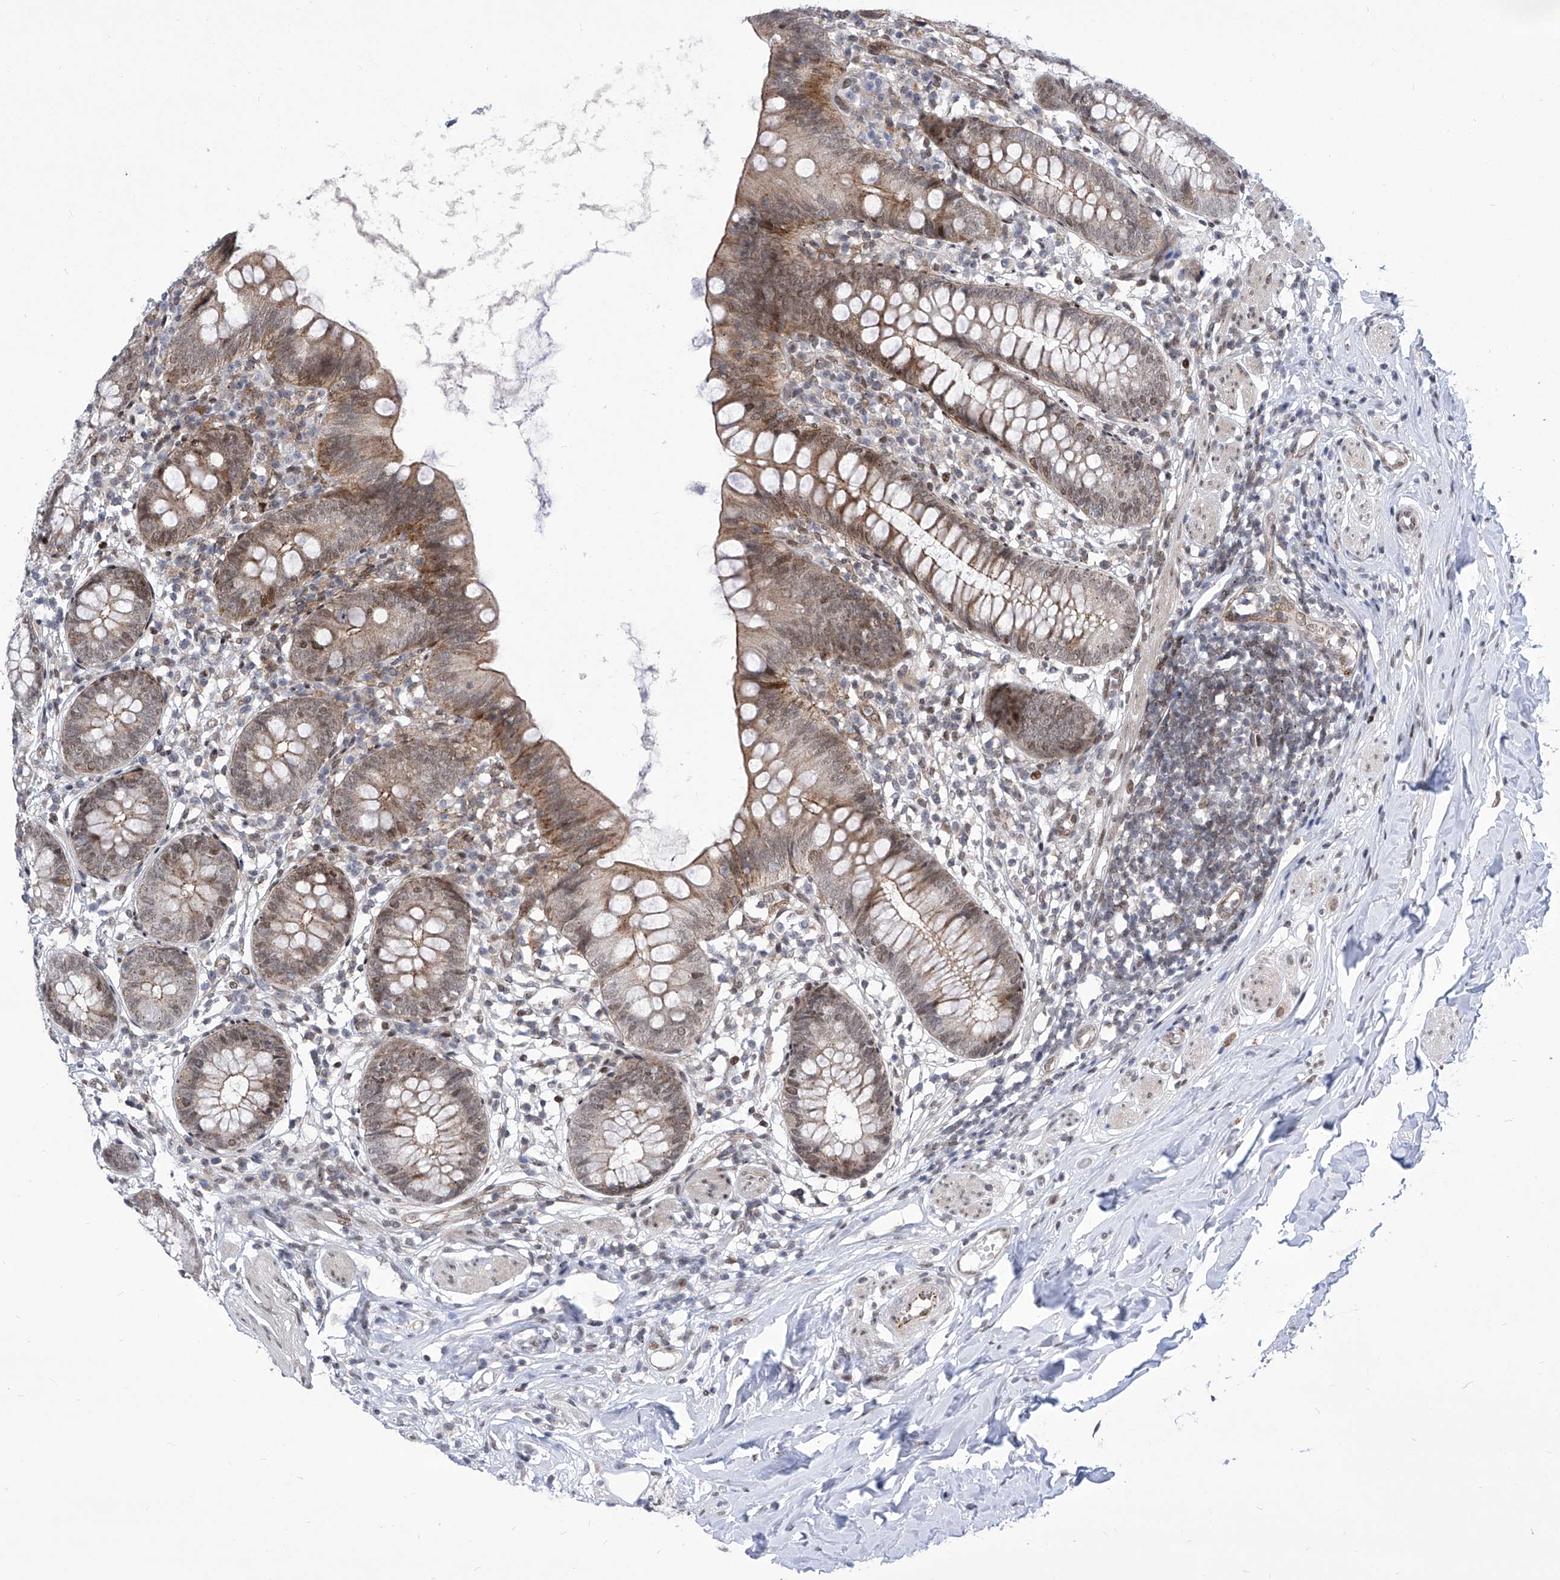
{"staining": {"intensity": "moderate", "quantity": ">75%", "location": "cytoplasmic/membranous,nuclear"}, "tissue": "appendix", "cell_type": "Glandular cells", "image_type": "normal", "snomed": [{"axis": "morphology", "description": "Normal tissue, NOS"}, {"axis": "topography", "description": "Appendix"}], "caption": "Immunohistochemistry staining of benign appendix, which shows medium levels of moderate cytoplasmic/membranous,nuclear positivity in about >75% of glandular cells indicating moderate cytoplasmic/membranous,nuclear protein expression. The staining was performed using DAB (brown) for protein detection and nuclei were counterstained in hematoxylin (blue).", "gene": "CEP290", "patient": {"sex": "female", "age": 62}}